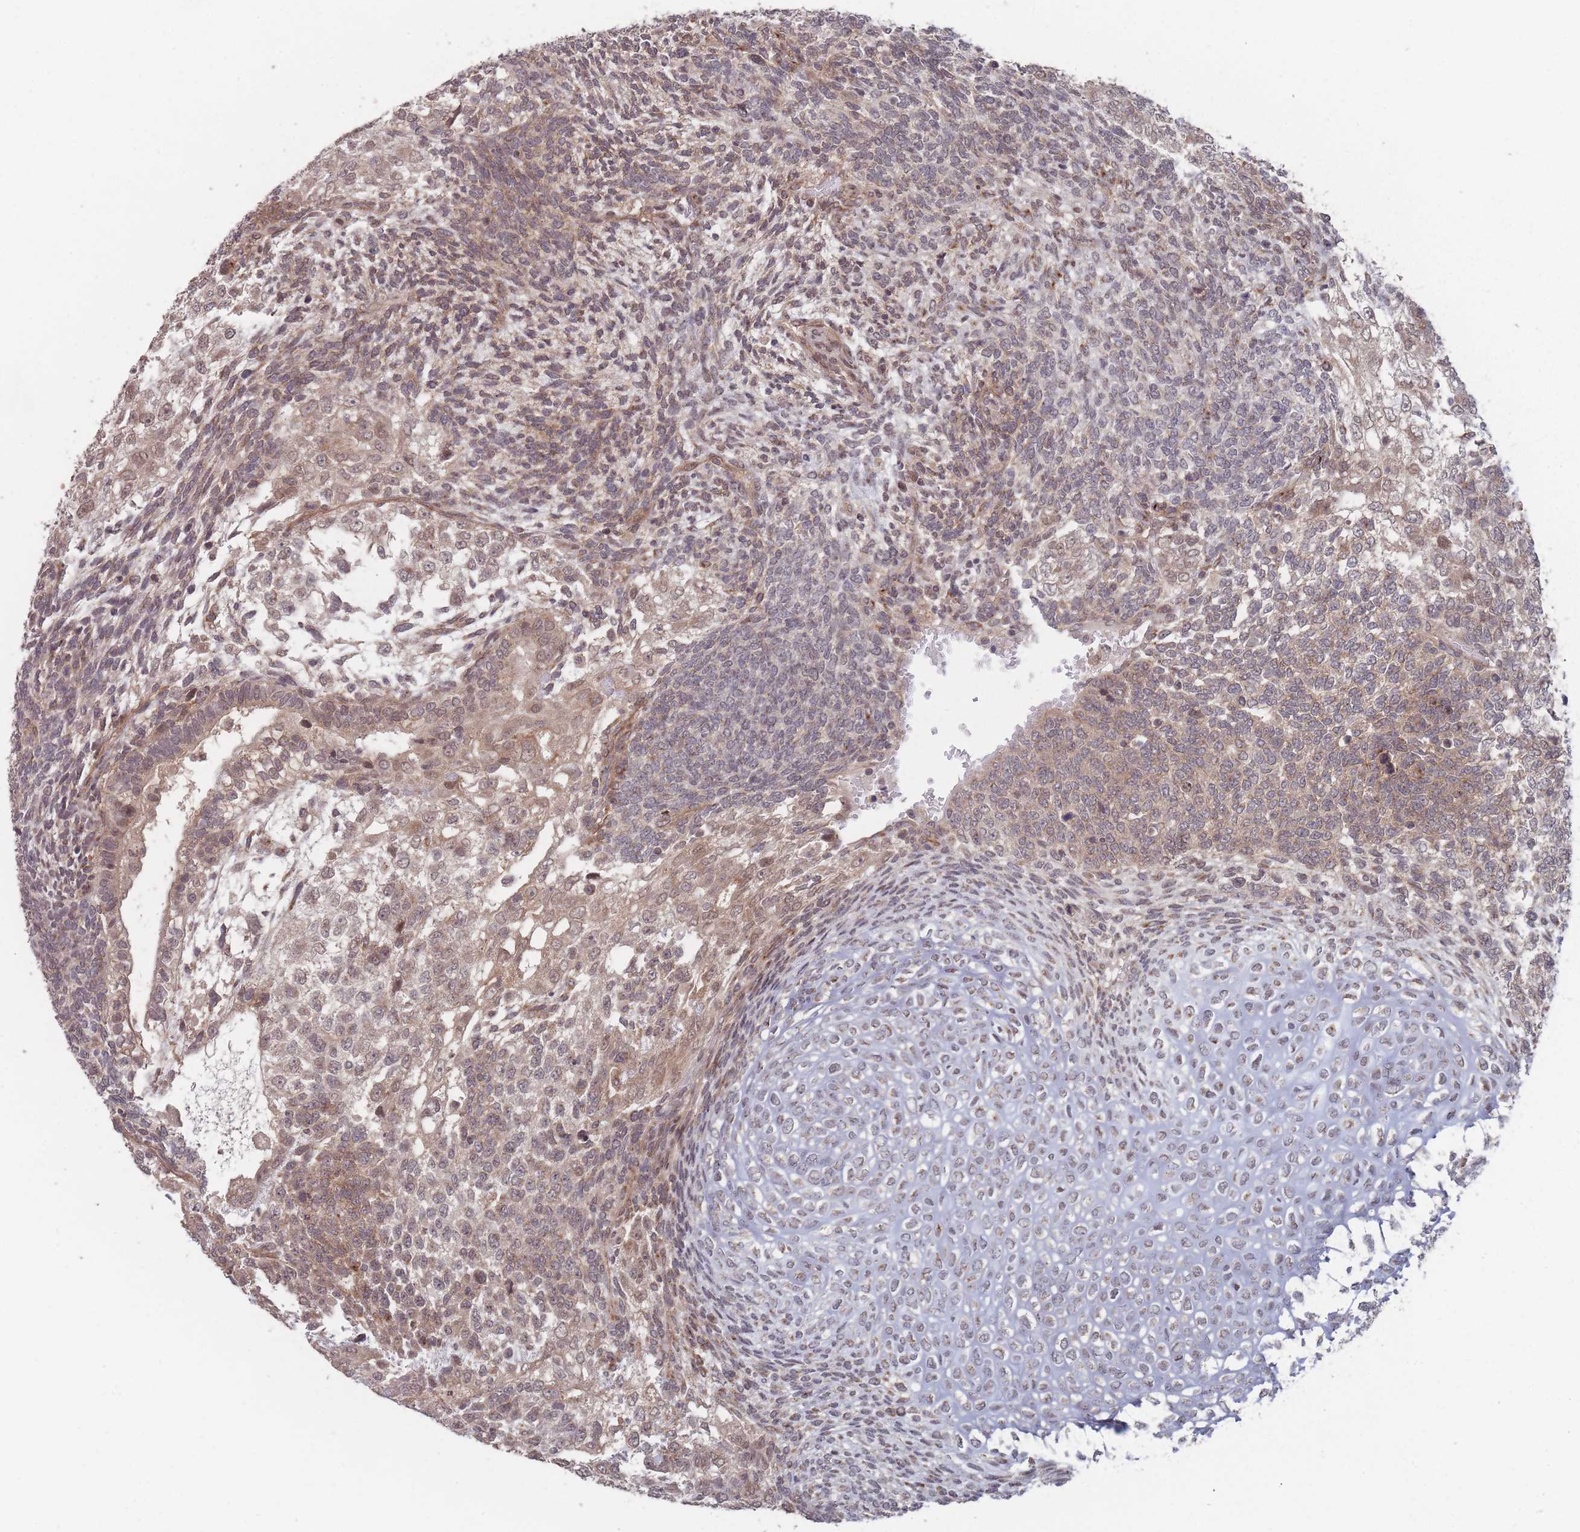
{"staining": {"intensity": "moderate", "quantity": "25%-75%", "location": "cytoplasmic/membranous,nuclear"}, "tissue": "testis cancer", "cell_type": "Tumor cells", "image_type": "cancer", "snomed": [{"axis": "morphology", "description": "Carcinoma, Embryonal, NOS"}, {"axis": "topography", "description": "Testis"}], "caption": "Immunohistochemistry (IHC) of testis cancer demonstrates medium levels of moderate cytoplasmic/membranous and nuclear expression in approximately 25%-75% of tumor cells.", "gene": "CNTRL", "patient": {"sex": "male", "age": 23}}